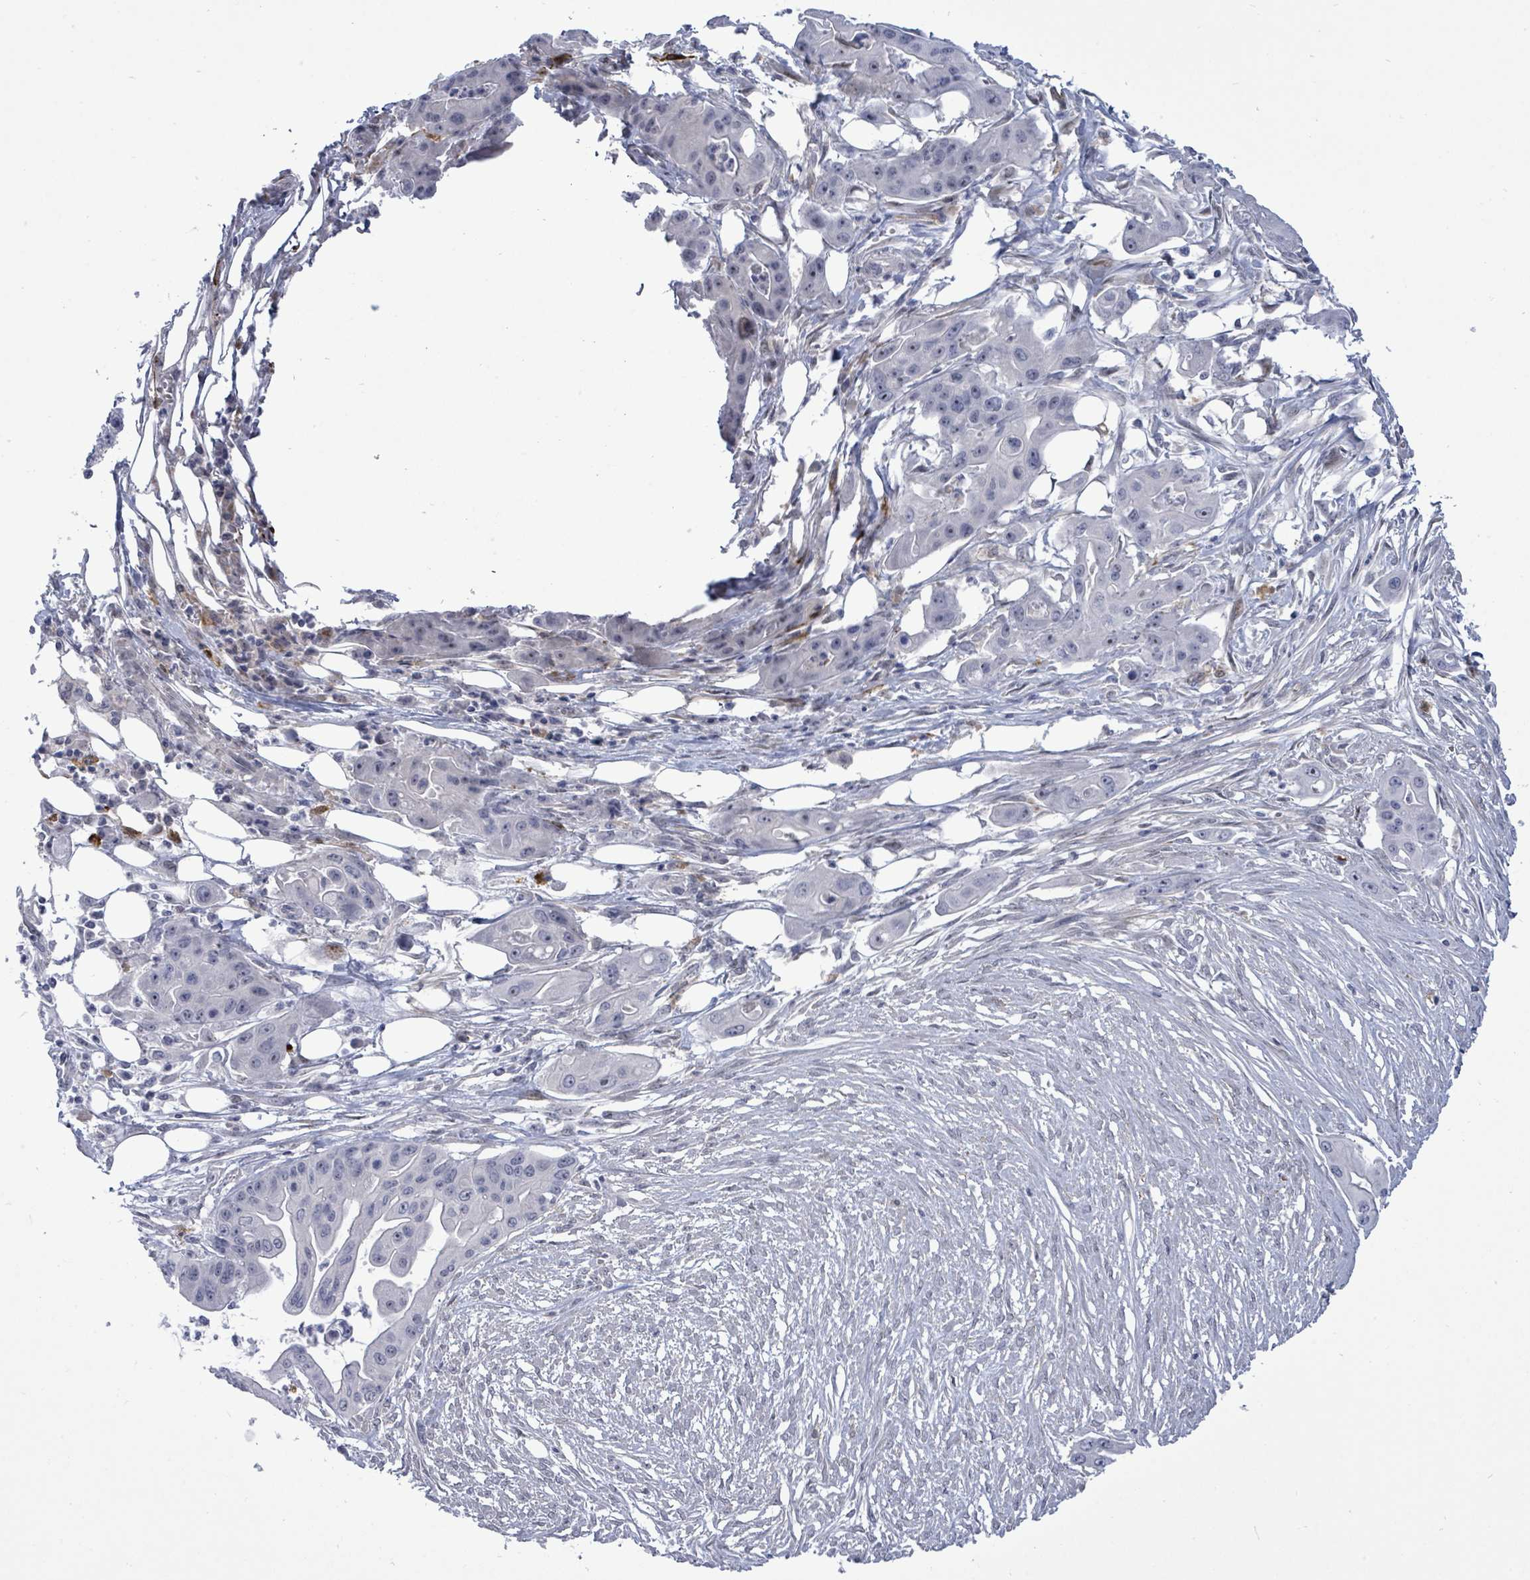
{"staining": {"intensity": "negative", "quantity": "none", "location": "none"}, "tissue": "ovarian cancer", "cell_type": "Tumor cells", "image_type": "cancer", "snomed": [{"axis": "morphology", "description": "Cystadenocarcinoma, mucinous, NOS"}, {"axis": "topography", "description": "Ovary"}], "caption": "This is a histopathology image of IHC staining of ovarian cancer (mucinous cystadenocarcinoma), which shows no positivity in tumor cells.", "gene": "CT45A5", "patient": {"sex": "female", "age": 70}}